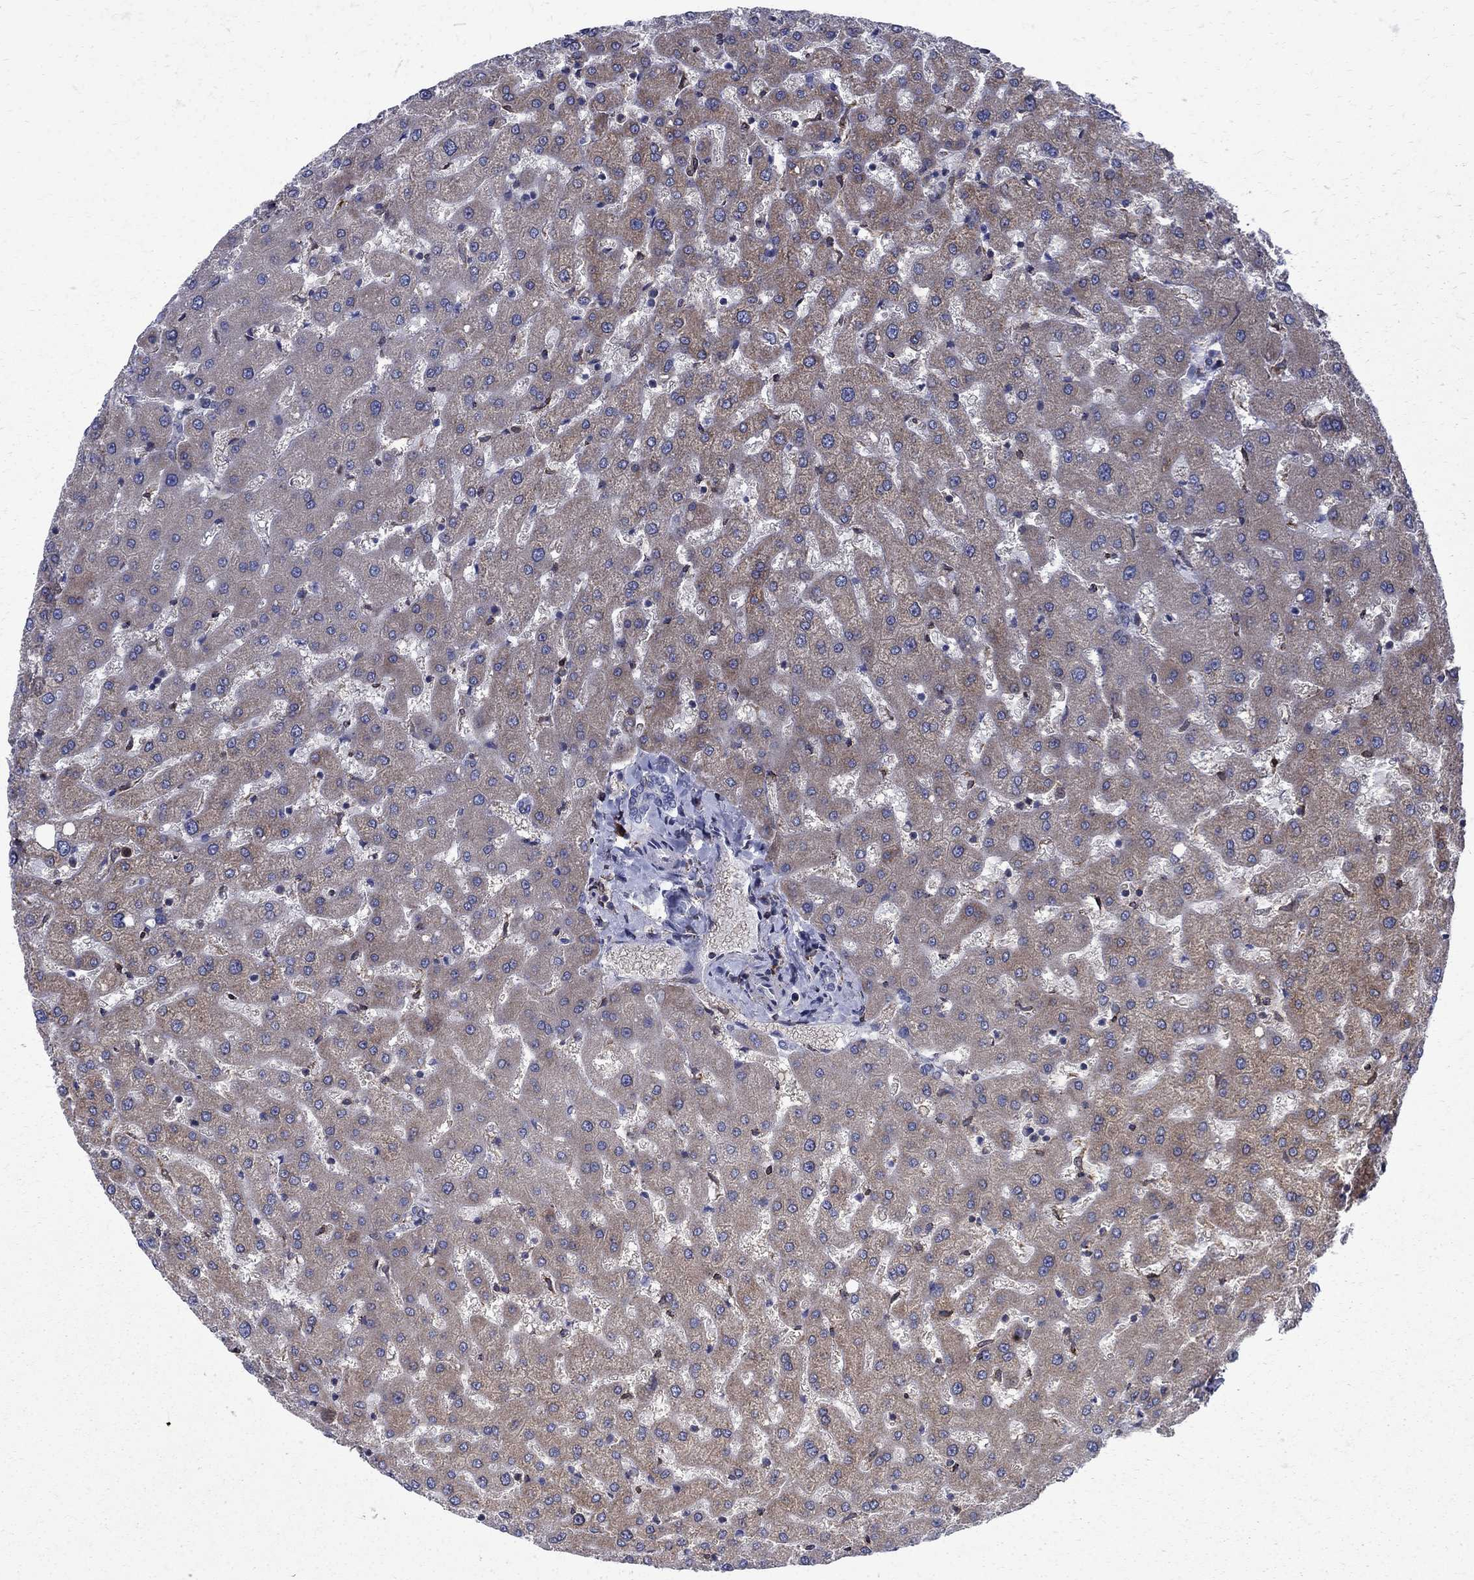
{"staining": {"intensity": "negative", "quantity": "none", "location": "none"}, "tissue": "liver", "cell_type": "Cholangiocytes", "image_type": "normal", "snomed": [{"axis": "morphology", "description": "Normal tissue, NOS"}, {"axis": "topography", "description": "Liver"}], "caption": "High magnification brightfield microscopy of benign liver stained with DAB (brown) and counterstained with hematoxylin (blue): cholangiocytes show no significant staining. (Stains: DAB (3,3'-diaminobenzidine) IHC with hematoxylin counter stain, Microscopy: brightfield microscopy at high magnification).", "gene": "CAB39L", "patient": {"sex": "female", "age": 50}}